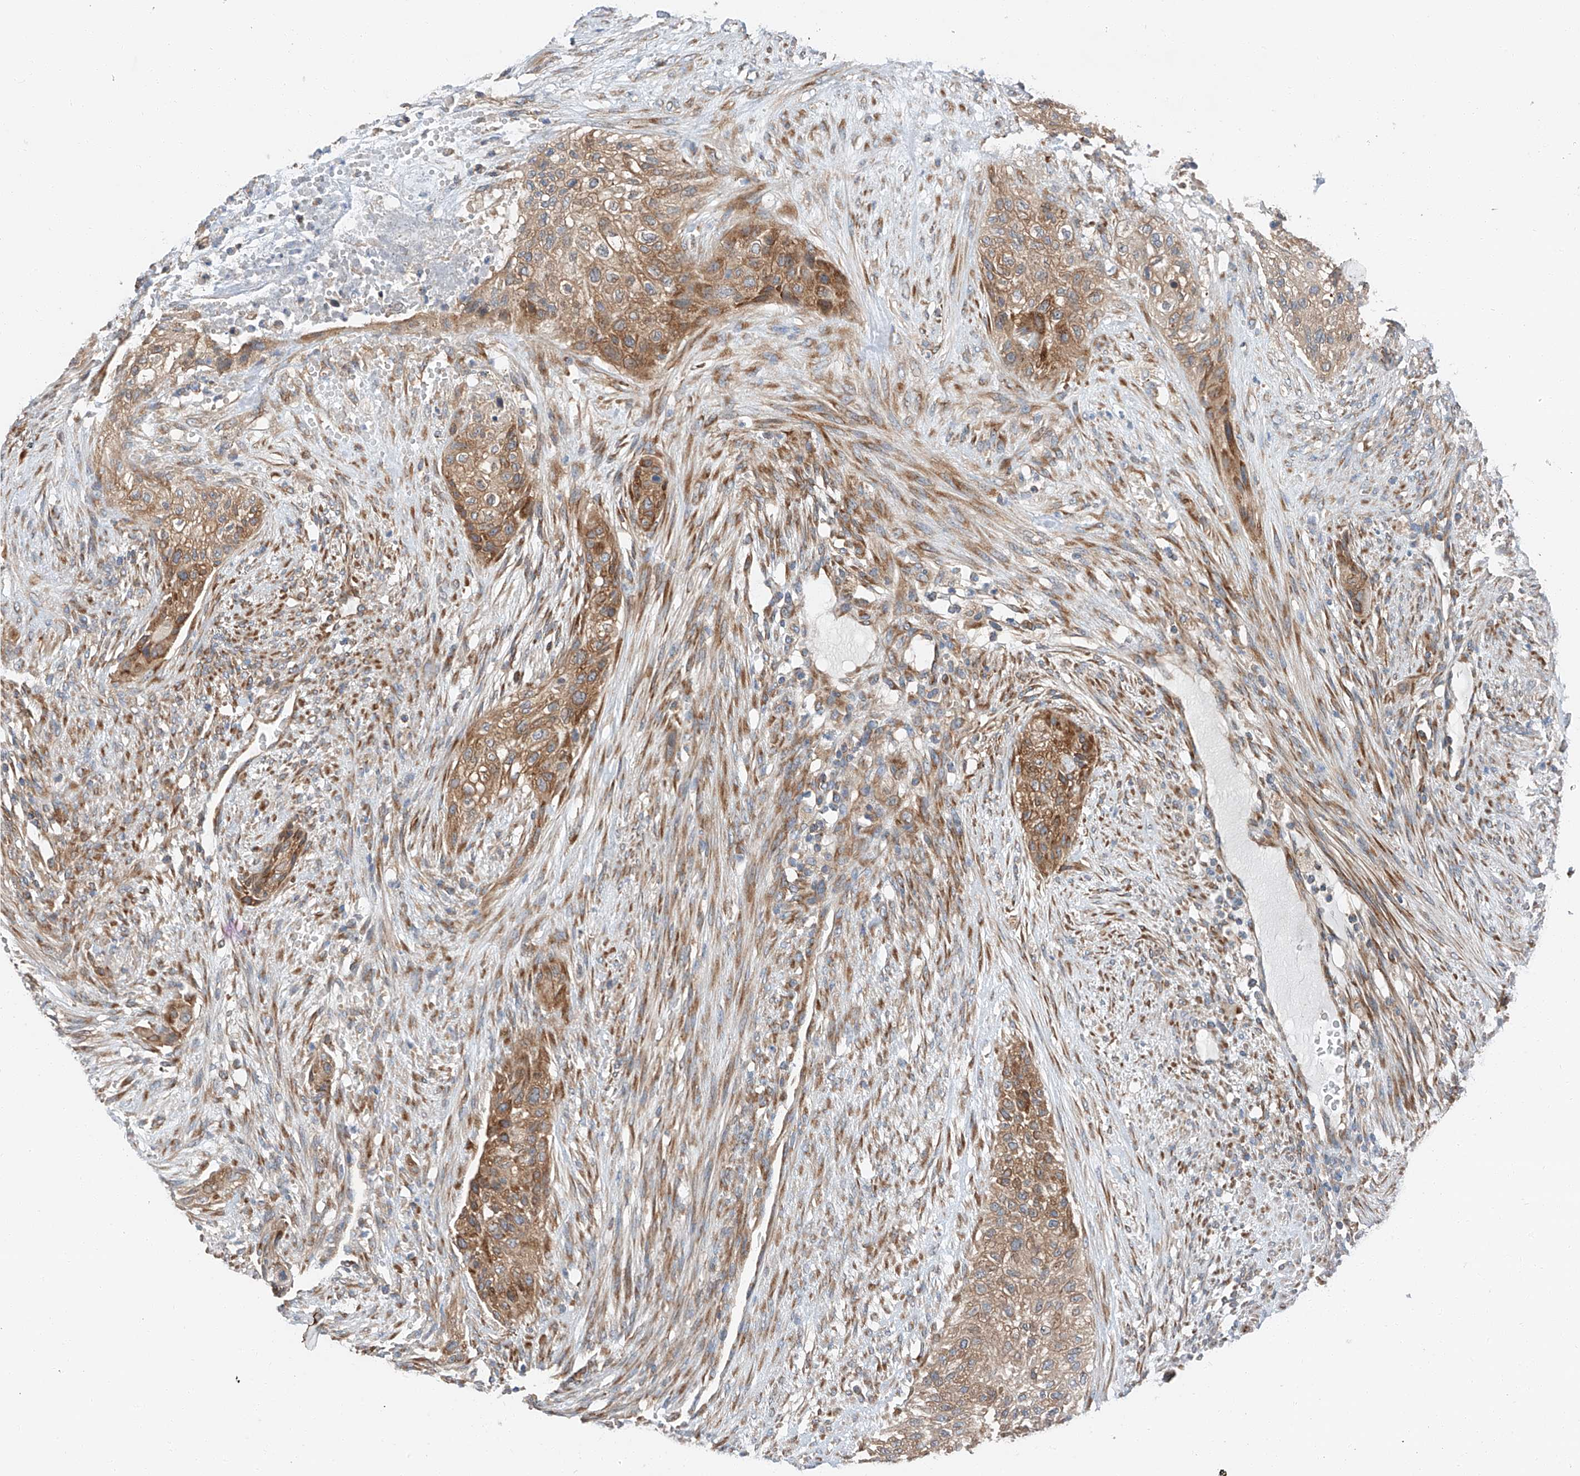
{"staining": {"intensity": "strong", "quantity": ">75%", "location": "cytoplasmic/membranous"}, "tissue": "urothelial cancer", "cell_type": "Tumor cells", "image_type": "cancer", "snomed": [{"axis": "morphology", "description": "Urothelial carcinoma, High grade"}, {"axis": "topography", "description": "Urinary bladder"}], "caption": "Immunohistochemistry photomicrograph of urothelial carcinoma (high-grade) stained for a protein (brown), which exhibits high levels of strong cytoplasmic/membranous positivity in about >75% of tumor cells.", "gene": "ZC3H15", "patient": {"sex": "male", "age": 35}}